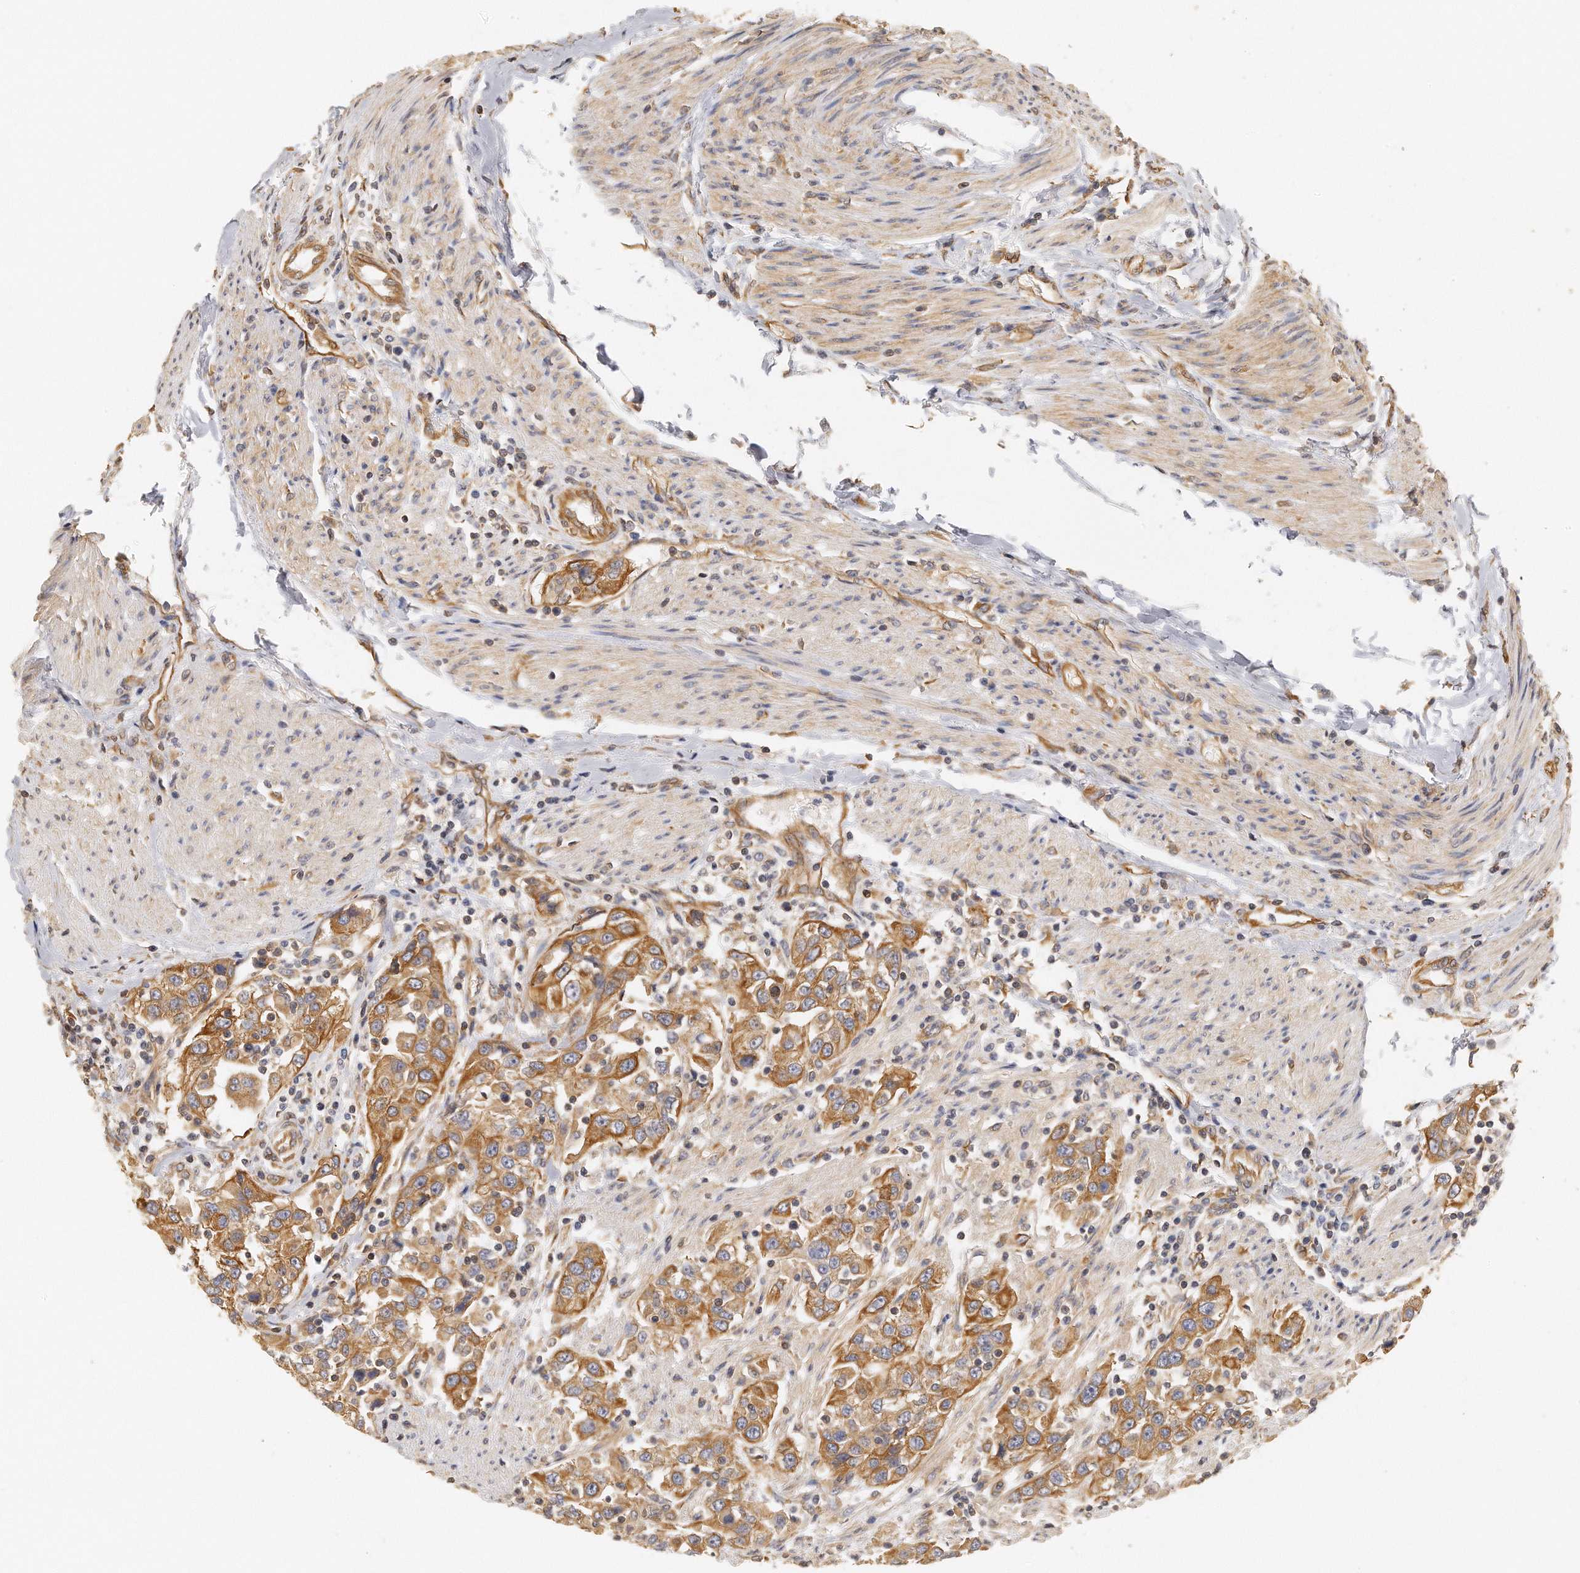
{"staining": {"intensity": "moderate", "quantity": ">75%", "location": "cytoplasmic/membranous"}, "tissue": "urothelial cancer", "cell_type": "Tumor cells", "image_type": "cancer", "snomed": [{"axis": "morphology", "description": "Urothelial carcinoma, High grade"}, {"axis": "topography", "description": "Urinary bladder"}], "caption": "This is an image of IHC staining of urothelial cancer, which shows moderate expression in the cytoplasmic/membranous of tumor cells.", "gene": "CHST7", "patient": {"sex": "female", "age": 80}}